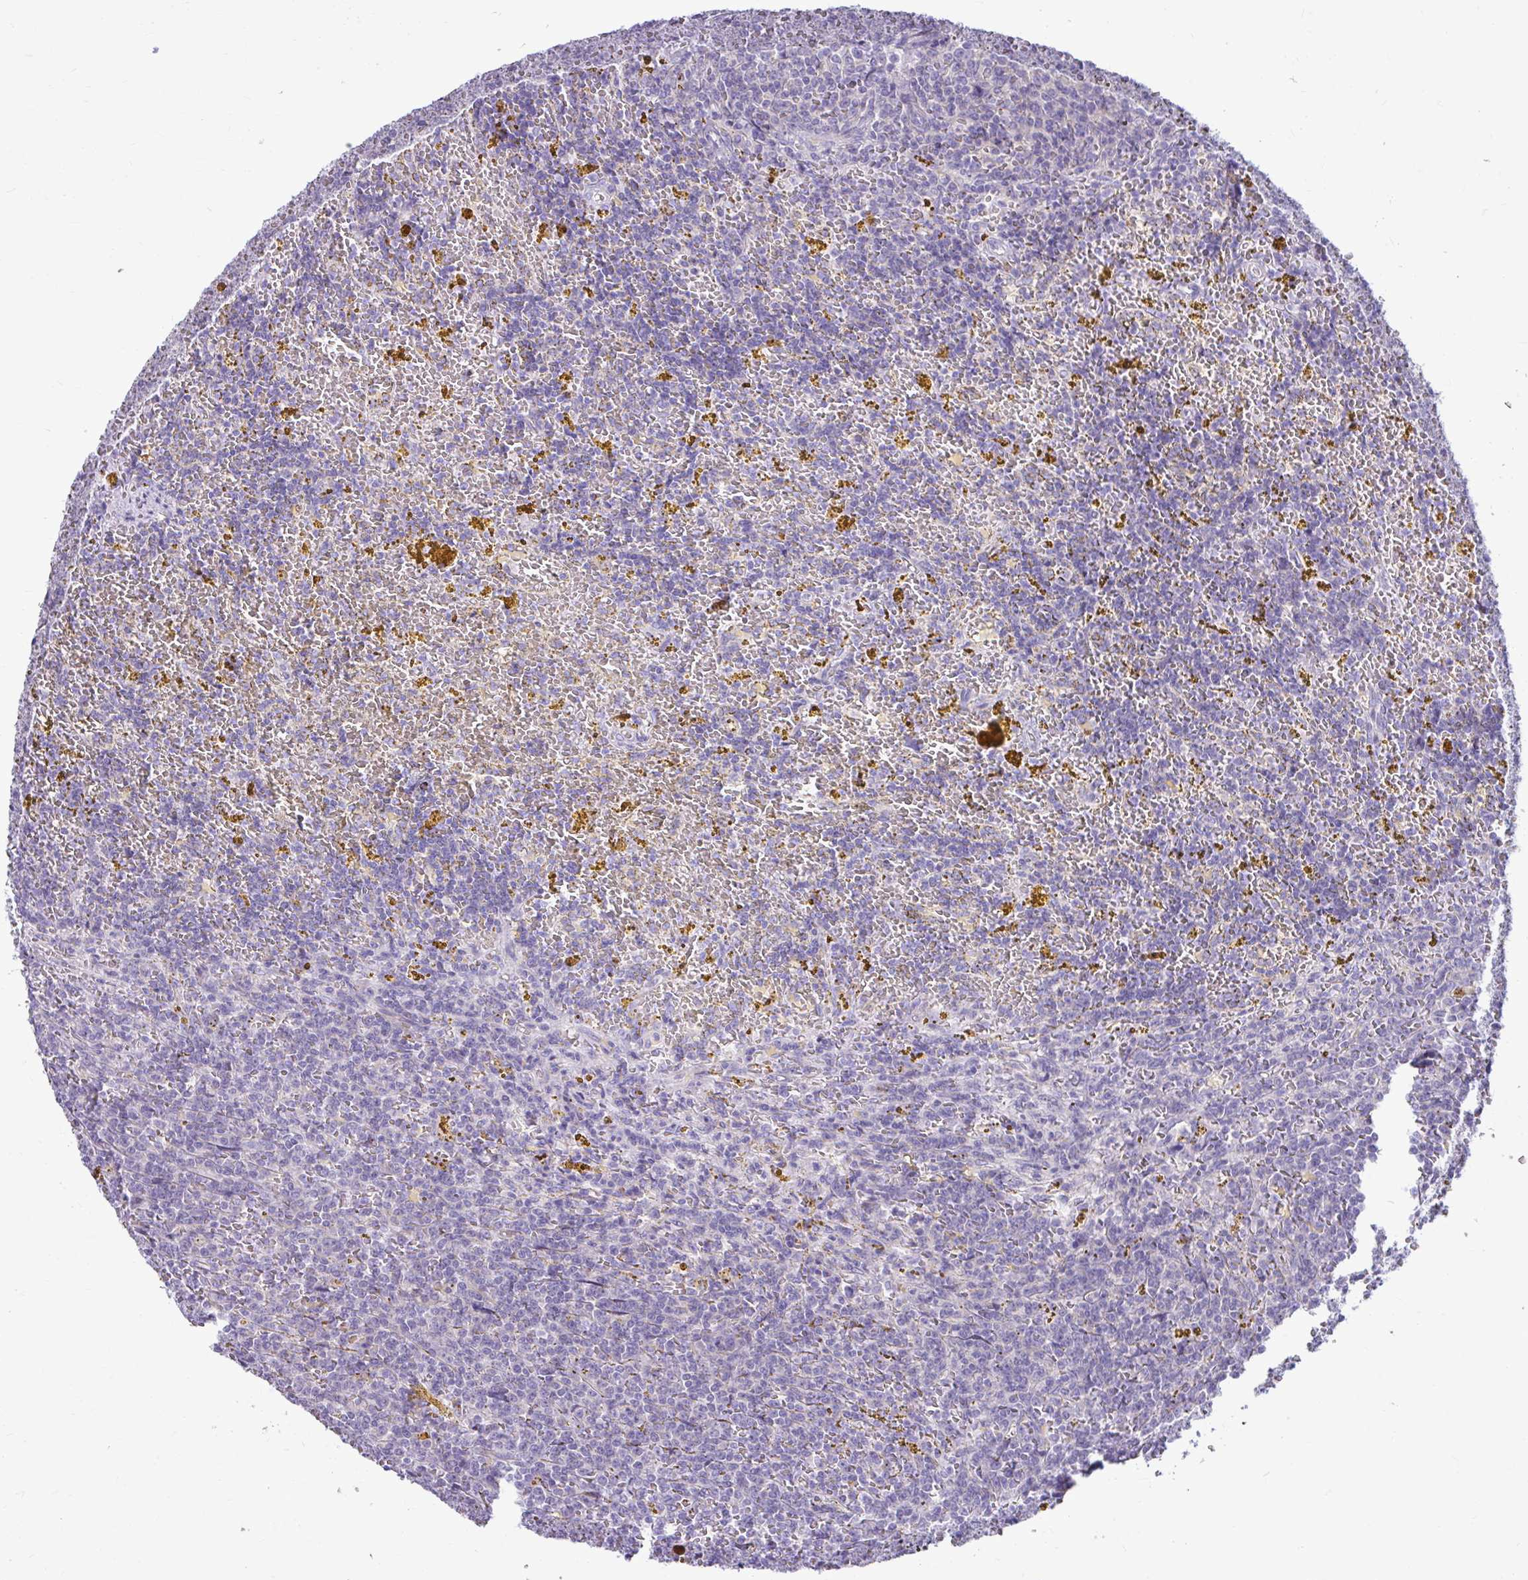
{"staining": {"intensity": "negative", "quantity": "none", "location": "none"}, "tissue": "lymphoma", "cell_type": "Tumor cells", "image_type": "cancer", "snomed": [{"axis": "morphology", "description": "Malignant lymphoma, non-Hodgkin's type, Low grade"}, {"axis": "topography", "description": "Spleen"}, {"axis": "topography", "description": "Lymph node"}], "caption": "Tumor cells are negative for protein expression in human low-grade malignant lymphoma, non-Hodgkin's type.", "gene": "CHIA", "patient": {"sex": "female", "age": 66}}